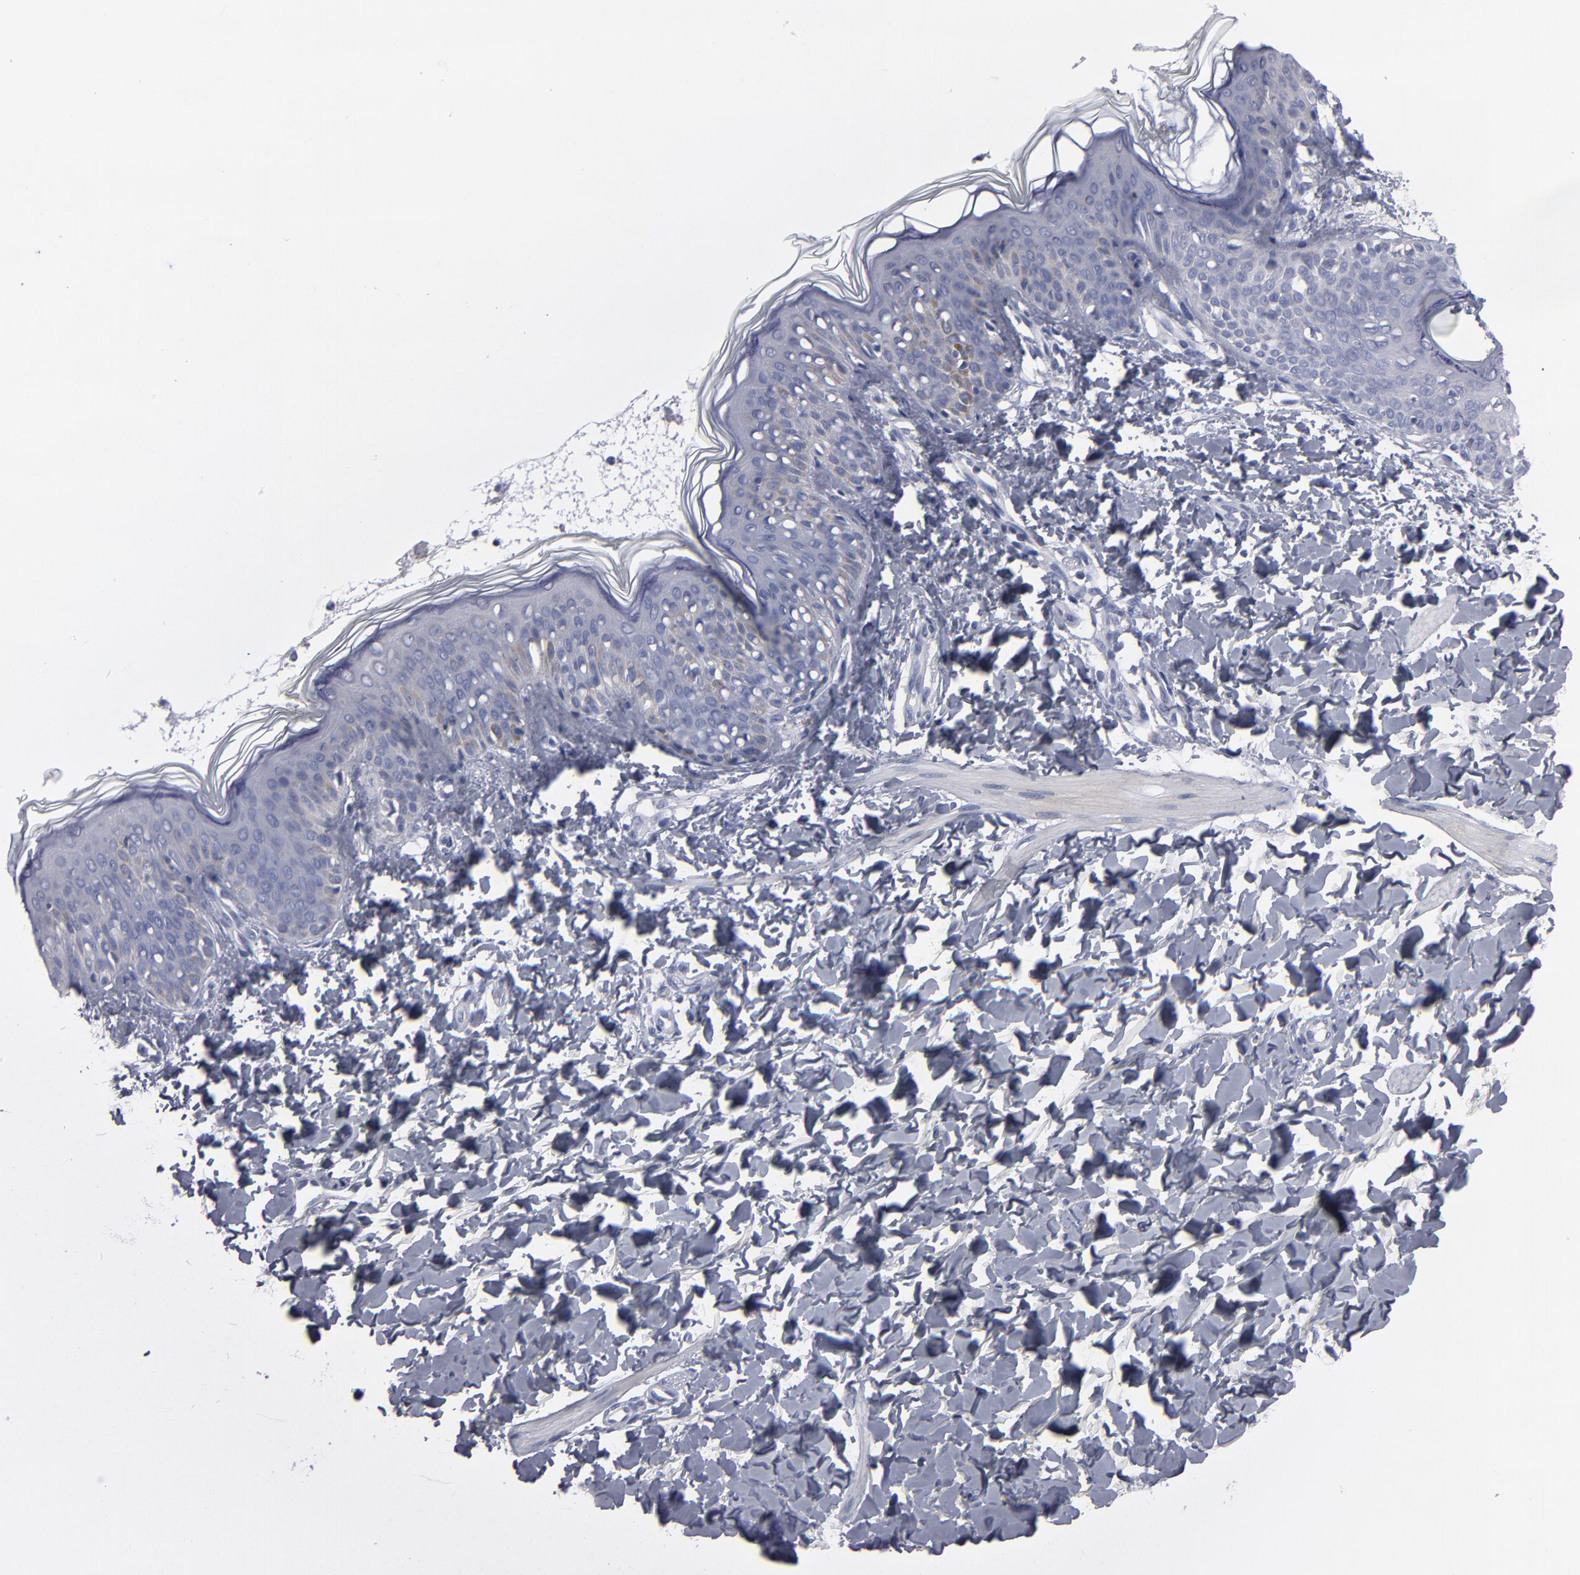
{"staining": {"intensity": "negative", "quantity": "none", "location": "none"}, "tissue": "skin", "cell_type": "Fibroblasts", "image_type": "normal", "snomed": [{"axis": "morphology", "description": "Normal tissue, NOS"}, {"axis": "topography", "description": "Skin"}], "caption": "This is a photomicrograph of immunohistochemistry (IHC) staining of benign skin, which shows no staining in fibroblasts. (DAB (3,3'-diaminobenzidine) immunohistochemistry with hematoxylin counter stain).", "gene": "CCDC80", "patient": {"sex": "female", "age": 4}}